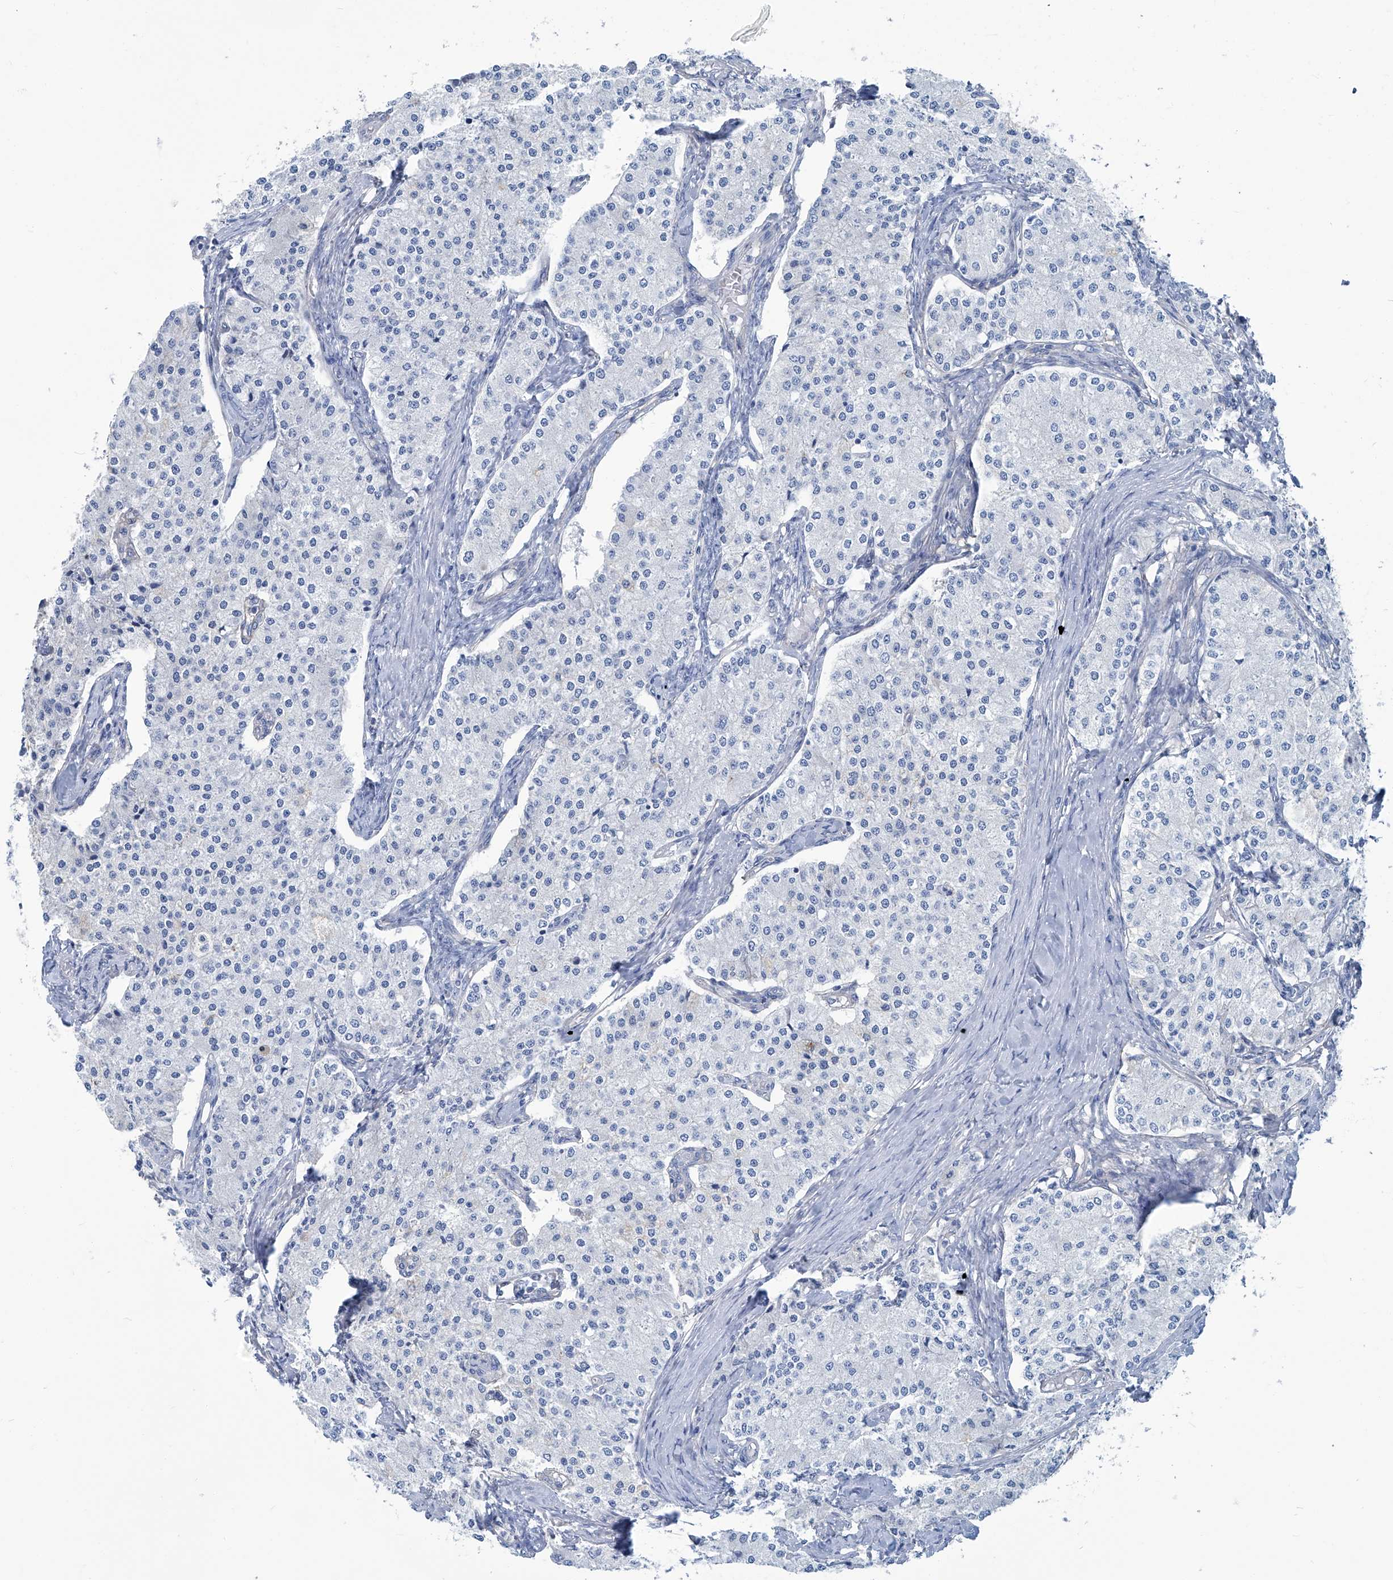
{"staining": {"intensity": "negative", "quantity": "none", "location": "none"}, "tissue": "carcinoid", "cell_type": "Tumor cells", "image_type": "cancer", "snomed": [{"axis": "morphology", "description": "Carcinoid, malignant, NOS"}, {"axis": "topography", "description": "Colon"}], "caption": "Micrograph shows no protein positivity in tumor cells of carcinoid (malignant) tissue.", "gene": "PFKL", "patient": {"sex": "female", "age": 52}}